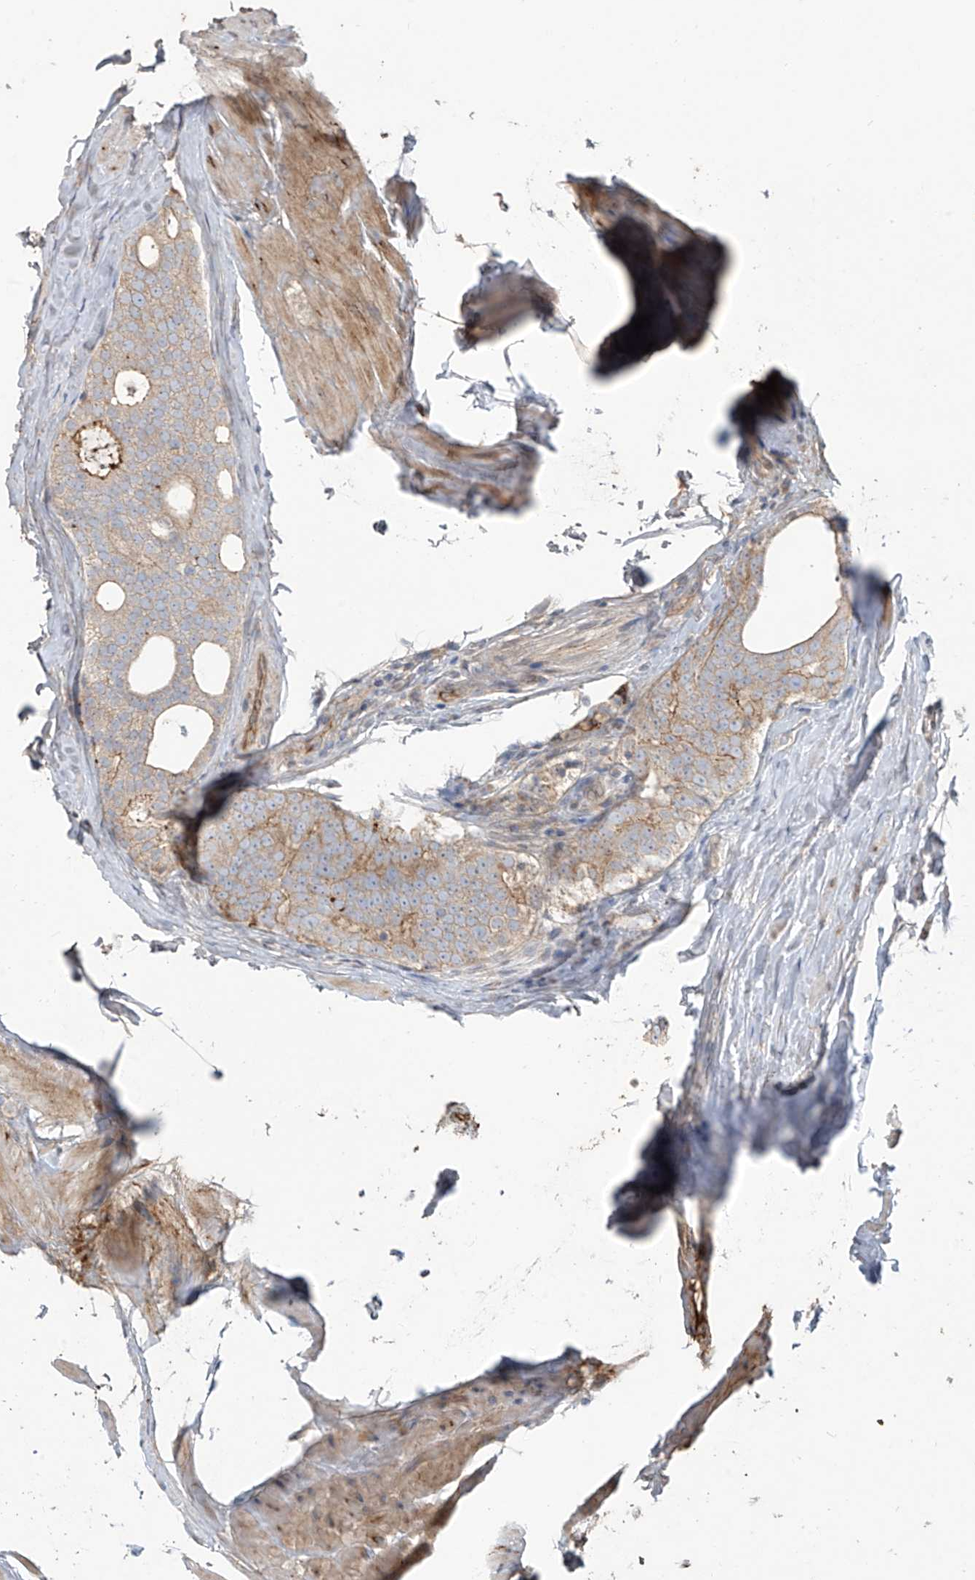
{"staining": {"intensity": "weak", "quantity": "<25%", "location": "cytoplasmic/membranous"}, "tissue": "prostate cancer", "cell_type": "Tumor cells", "image_type": "cancer", "snomed": [{"axis": "morphology", "description": "Adenocarcinoma, High grade"}, {"axis": "topography", "description": "Prostate"}], "caption": "There is no significant staining in tumor cells of prostate cancer.", "gene": "ABTB1", "patient": {"sex": "male", "age": 56}}